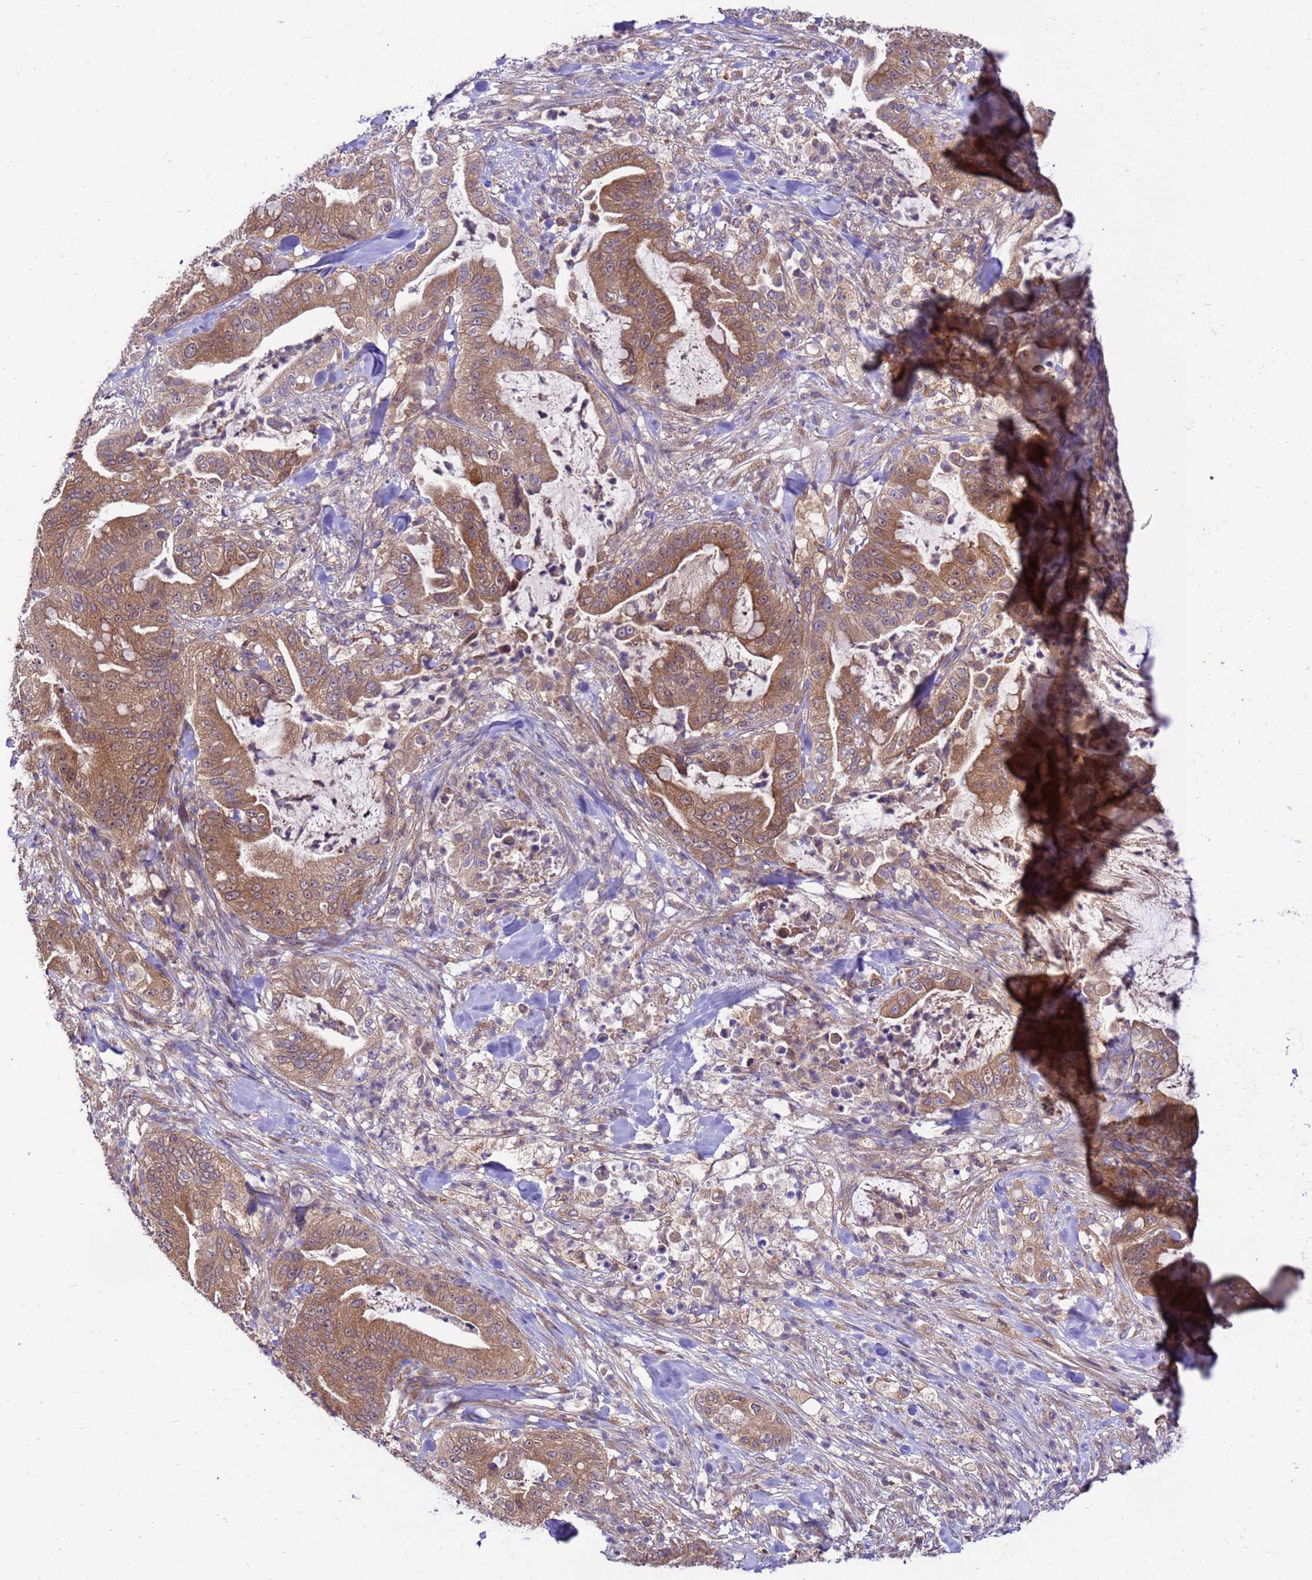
{"staining": {"intensity": "moderate", "quantity": ">75%", "location": "cytoplasmic/membranous"}, "tissue": "pancreatic cancer", "cell_type": "Tumor cells", "image_type": "cancer", "snomed": [{"axis": "morphology", "description": "Adenocarcinoma, NOS"}, {"axis": "topography", "description": "Pancreas"}], "caption": "High-magnification brightfield microscopy of adenocarcinoma (pancreatic) stained with DAB (brown) and counterstained with hematoxylin (blue). tumor cells exhibit moderate cytoplasmic/membranous positivity is appreciated in approximately>75% of cells.", "gene": "GET3", "patient": {"sex": "male", "age": 71}}